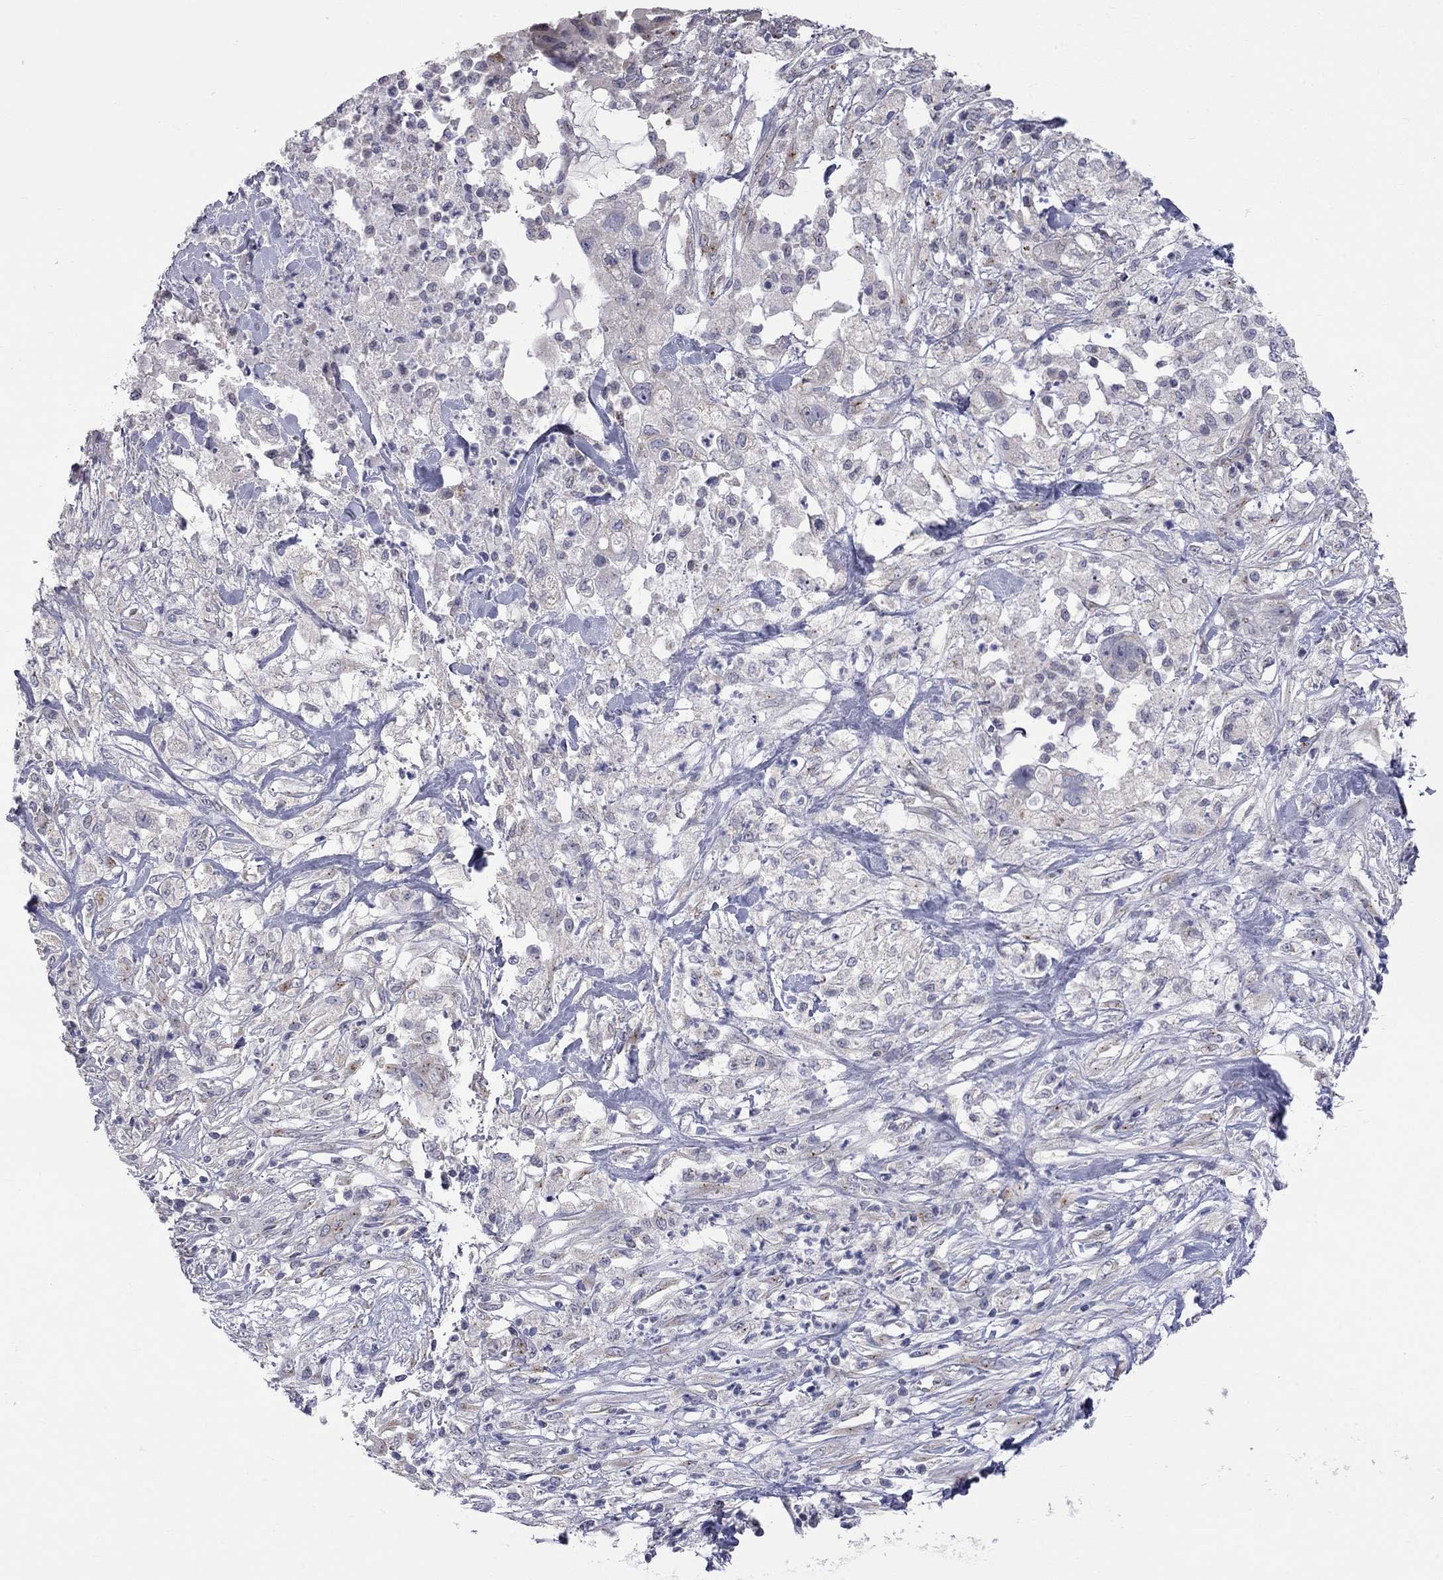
{"staining": {"intensity": "negative", "quantity": "none", "location": "none"}, "tissue": "pancreatic cancer", "cell_type": "Tumor cells", "image_type": "cancer", "snomed": [{"axis": "morphology", "description": "Adenocarcinoma, NOS"}, {"axis": "topography", "description": "Pancreas"}], "caption": "Pancreatic cancer was stained to show a protein in brown. There is no significant staining in tumor cells. Nuclei are stained in blue.", "gene": "OPRK1", "patient": {"sex": "female", "age": 72}}